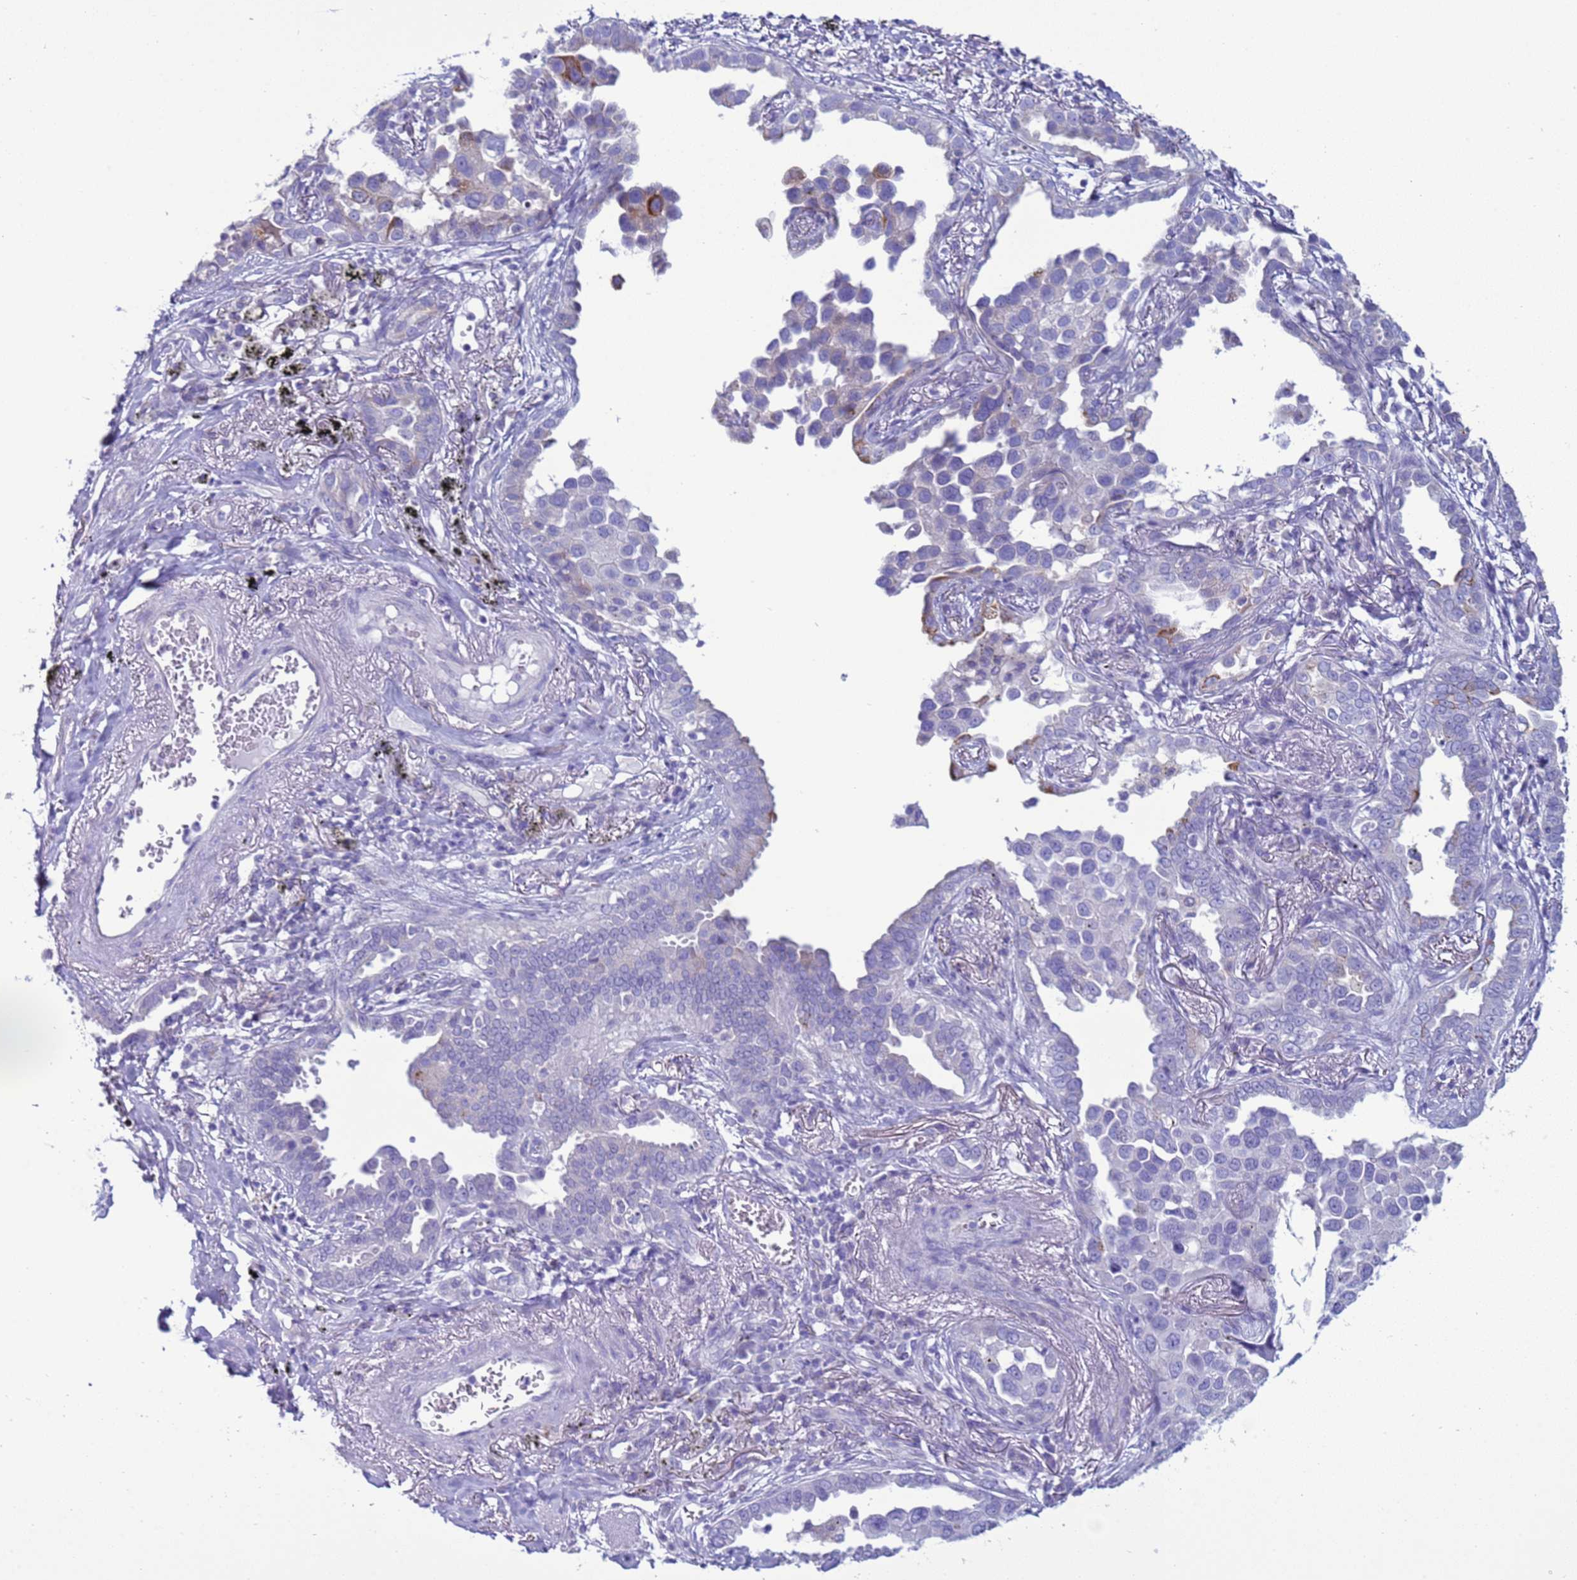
{"staining": {"intensity": "negative", "quantity": "none", "location": "none"}, "tissue": "lung cancer", "cell_type": "Tumor cells", "image_type": "cancer", "snomed": [{"axis": "morphology", "description": "Adenocarcinoma, NOS"}, {"axis": "topography", "description": "Lung"}], "caption": "The IHC photomicrograph has no significant expression in tumor cells of lung cancer tissue. (DAB IHC, high magnification).", "gene": "CST4", "patient": {"sex": "male", "age": 67}}